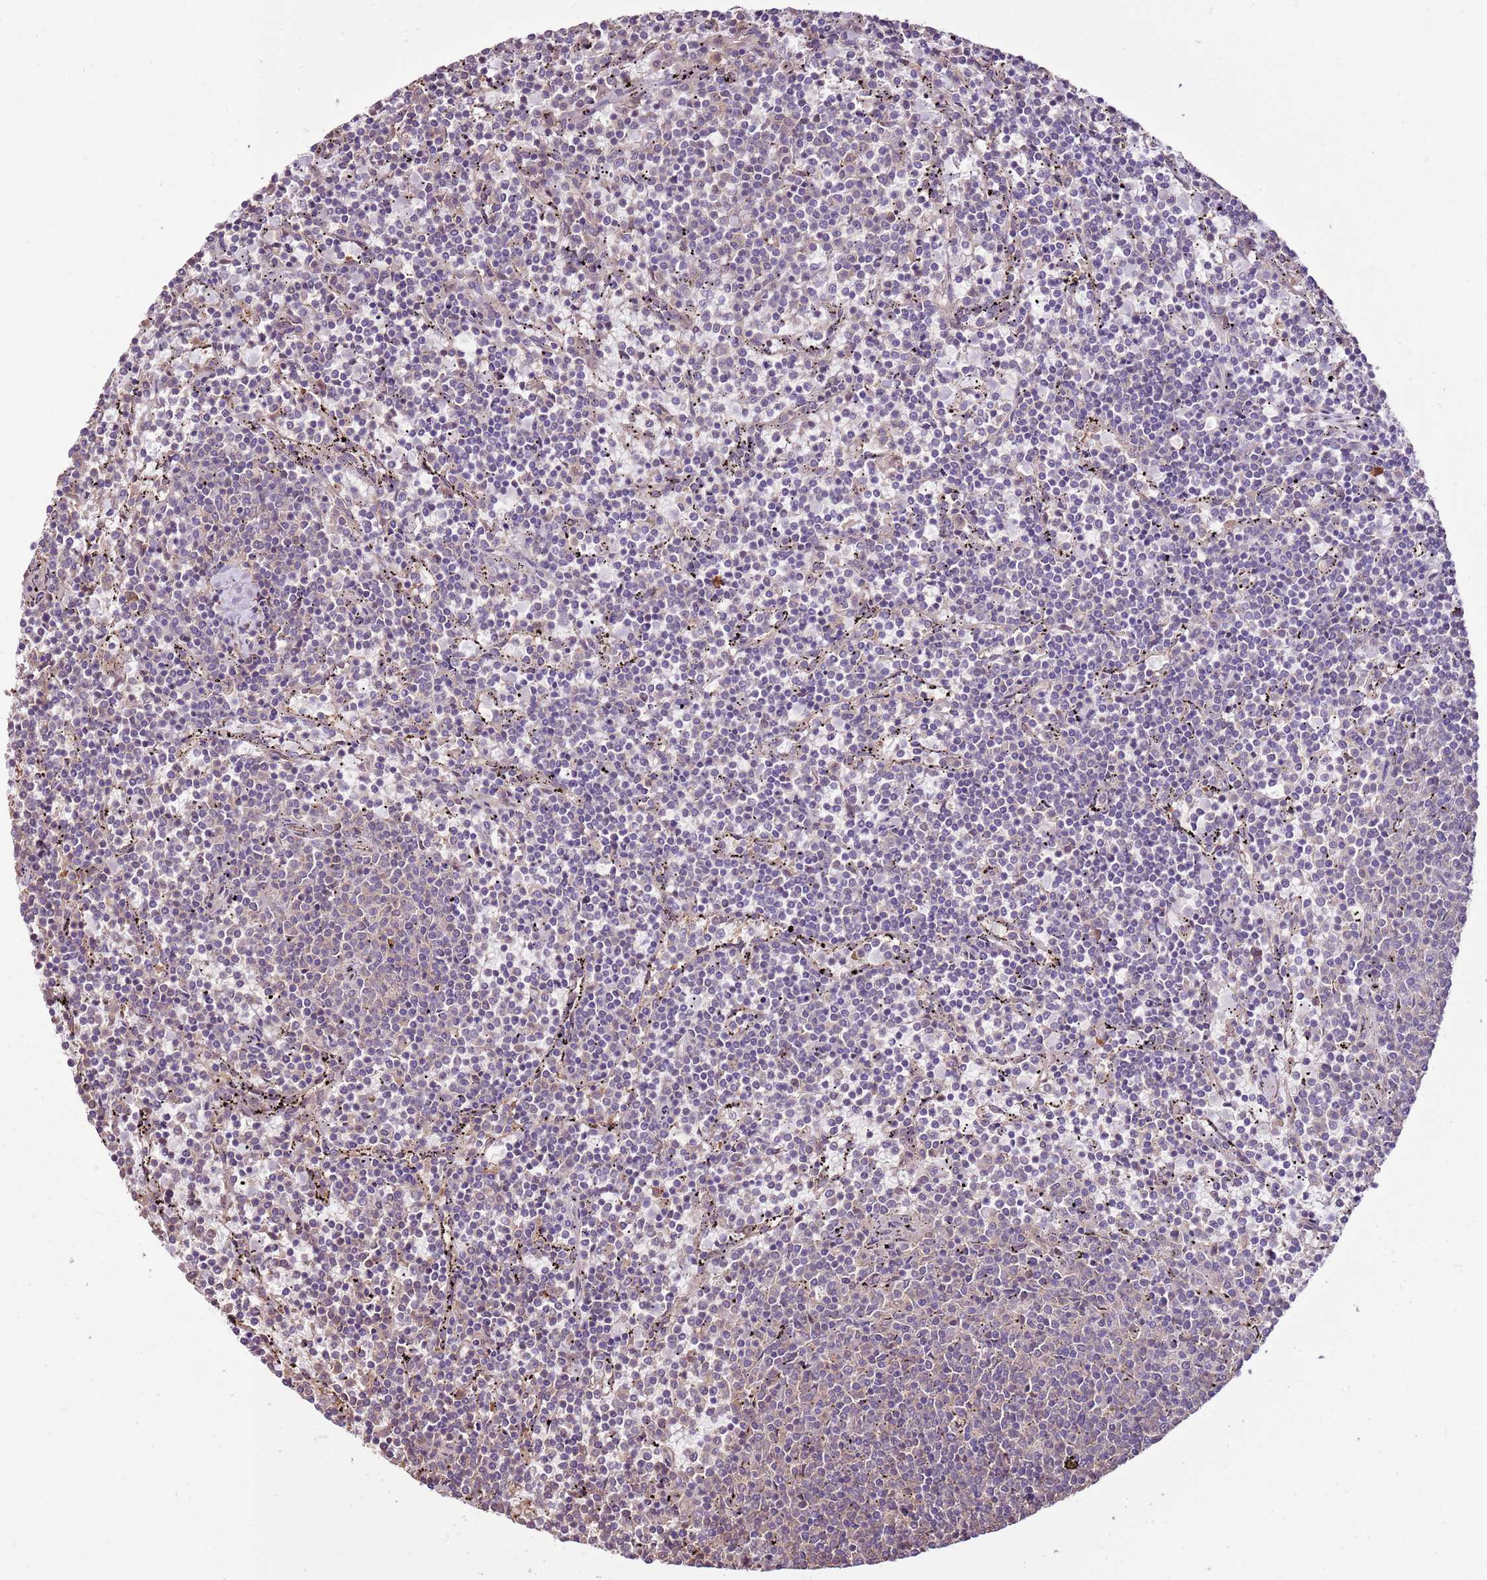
{"staining": {"intensity": "negative", "quantity": "none", "location": "none"}, "tissue": "lymphoma", "cell_type": "Tumor cells", "image_type": "cancer", "snomed": [{"axis": "morphology", "description": "Malignant lymphoma, non-Hodgkin's type, Low grade"}, {"axis": "topography", "description": "Spleen"}], "caption": "This is a histopathology image of IHC staining of low-grade malignant lymphoma, non-Hodgkin's type, which shows no staining in tumor cells.", "gene": "BBS5", "patient": {"sex": "female", "age": 50}}